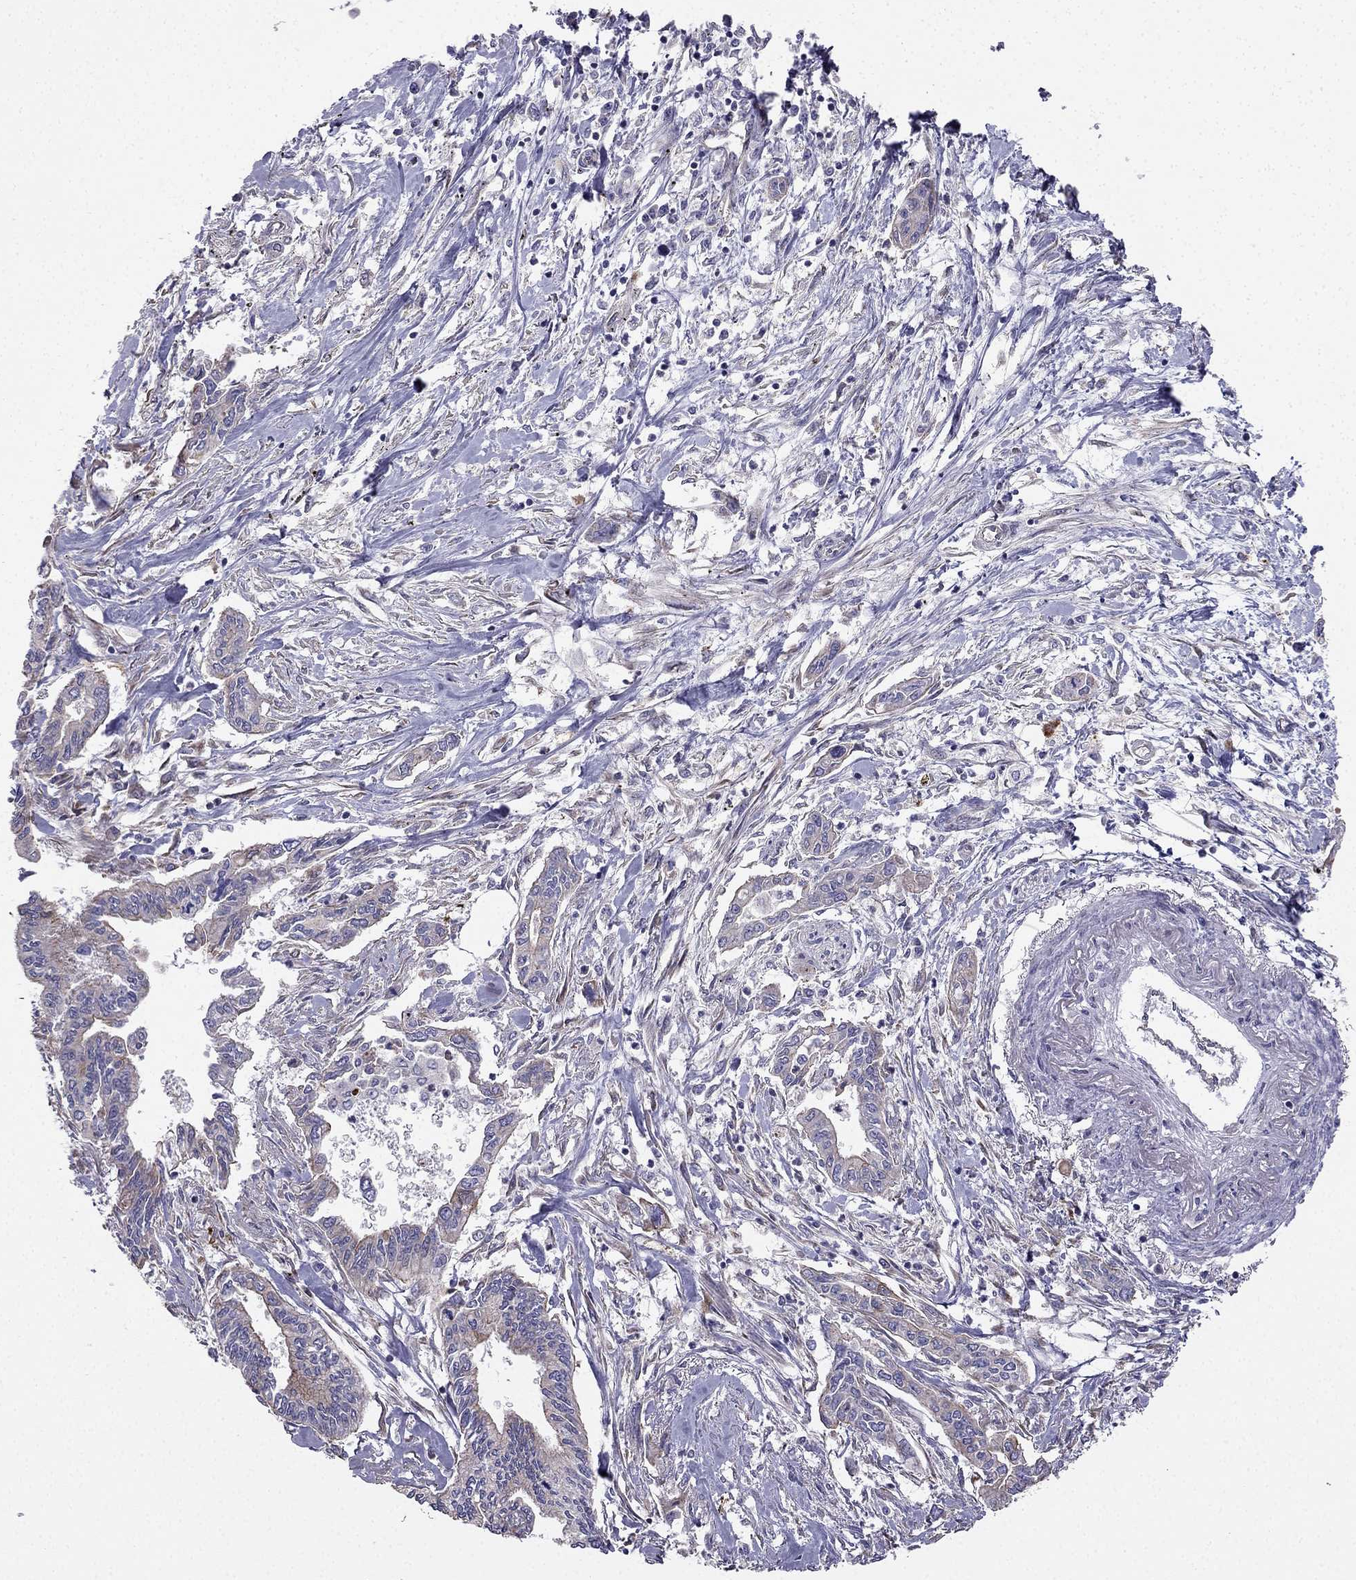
{"staining": {"intensity": "weak", "quantity": "<25%", "location": "cytoplasmic/membranous"}, "tissue": "pancreatic cancer", "cell_type": "Tumor cells", "image_type": "cancer", "snomed": [{"axis": "morphology", "description": "Adenocarcinoma, NOS"}, {"axis": "topography", "description": "Pancreas"}], "caption": "Pancreatic adenocarcinoma was stained to show a protein in brown. There is no significant staining in tumor cells.", "gene": "ENOX1", "patient": {"sex": "male", "age": 60}}